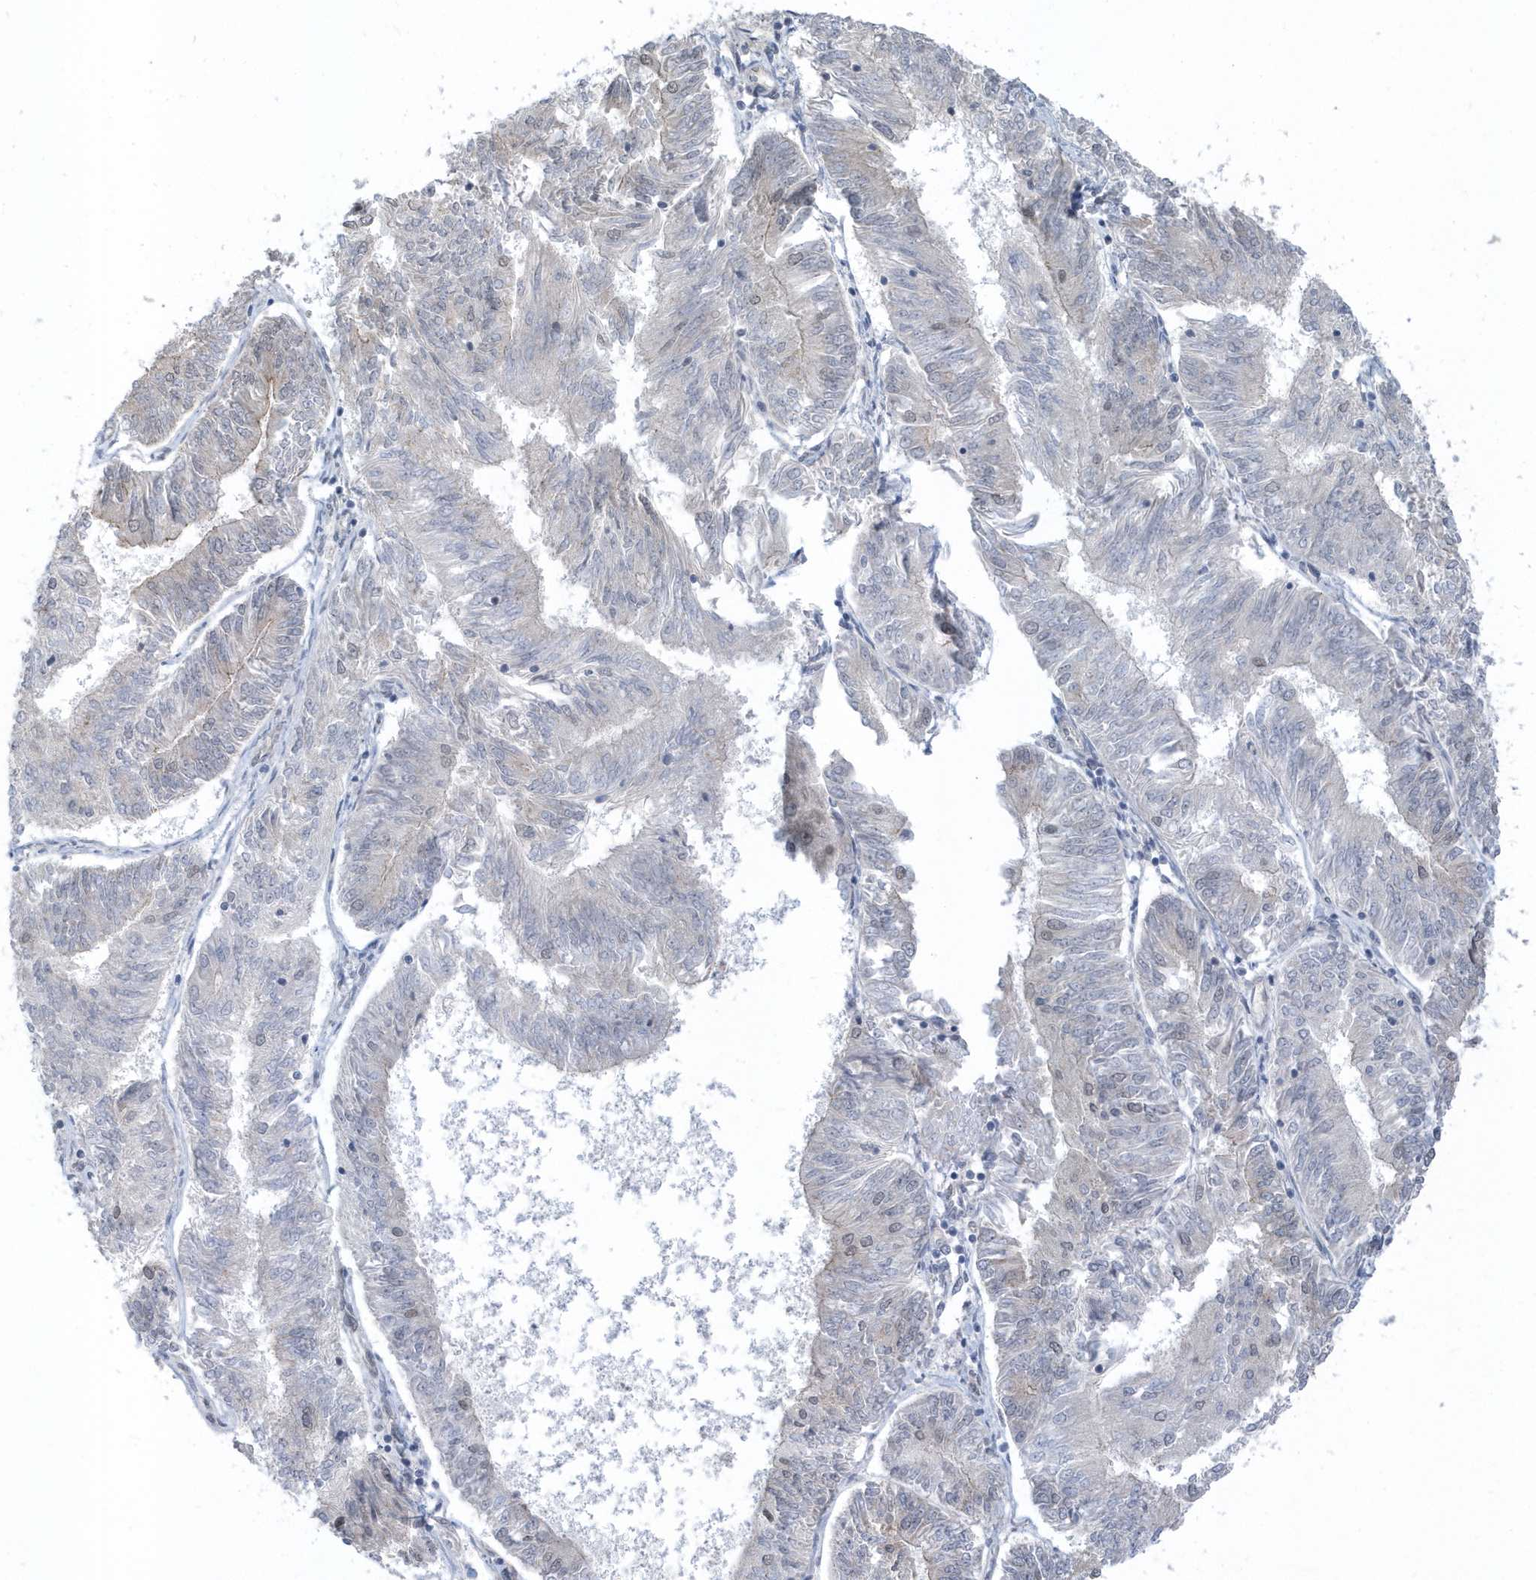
{"staining": {"intensity": "weak", "quantity": "<25%", "location": "nuclear"}, "tissue": "endometrial cancer", "cell_type": "Tumor cells", "image_type": "cancer", "snomed": [{"axis": "morphology", "description": "Adenocarcinoma, NOS"}, {"axis": "topography", "description": "Endometrium"}], "caption": "Histopathology image shows no protein staining in tumor cells of endometrial cancer (adenocarcinoma) tissue. (Stains: DAB (3,3'-diaminobenzidine) IHC with hematoxylin counter stain, Microscopy: brightfield microscopy at high magnification).", "gene": "USP53", "patient": {"sex": "female", "age": 58}}